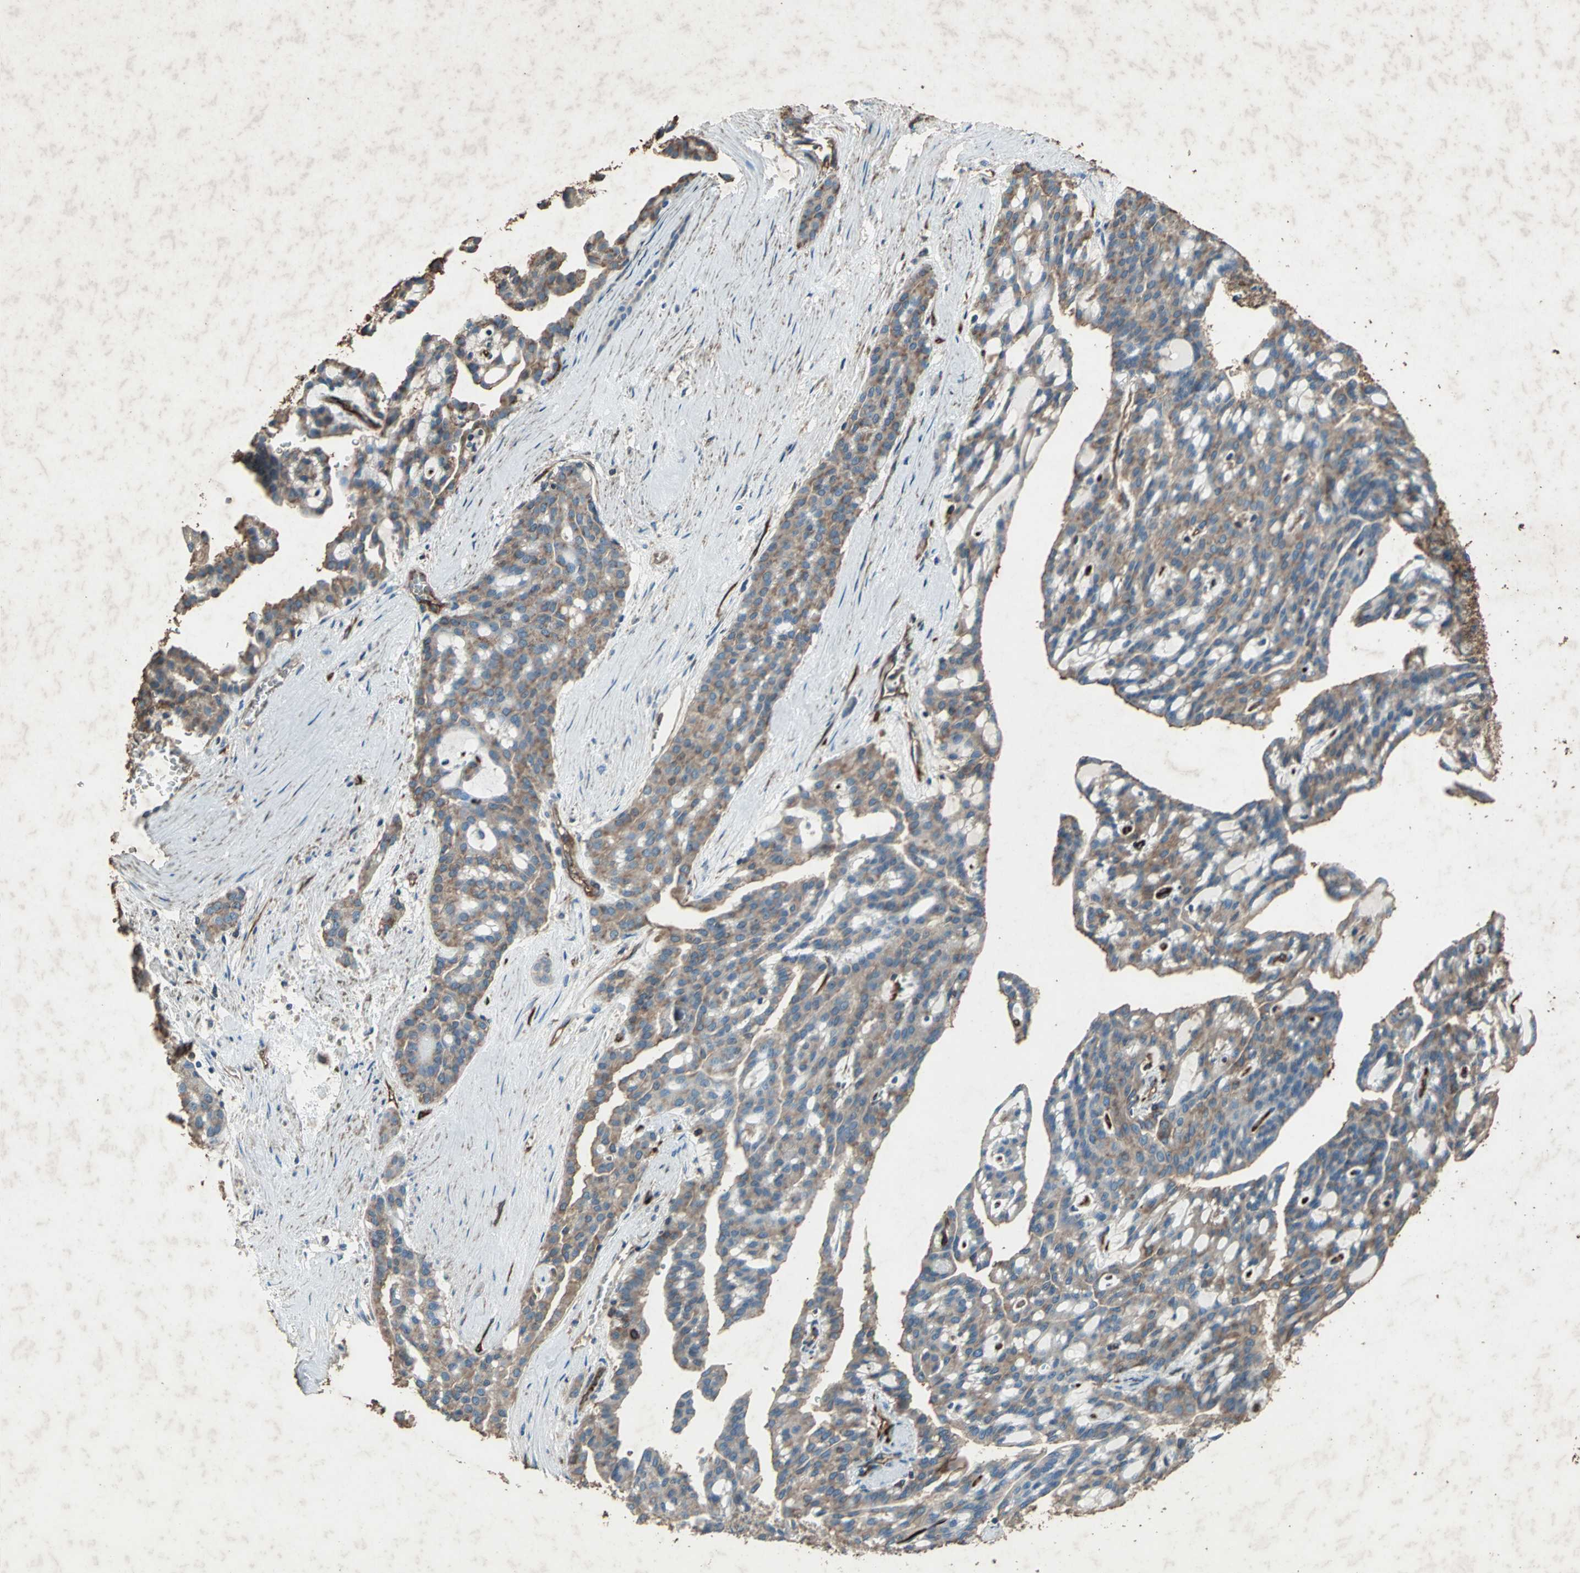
{"staining": {"intensity": "weak", "quantity": ">75%", "location": "cytoplasmic/membranous"}, "tissue": "renal cancer", "cell_type": "Tumor cells", "image_type": "cancer", "snomed": [{"axis": "morphology", "description": "Adenocarcinoma, NOS"}, {"axis": "topography", "description": "Kidney"}], "caption": "Renal adenocarcinoma stained with a brown dye reveals weak cytoplasmic/membranous positive expression in approximately >75% of tumor cells.", "gene": "CCR6", "patient": {"sex": "male", "age": 63}}